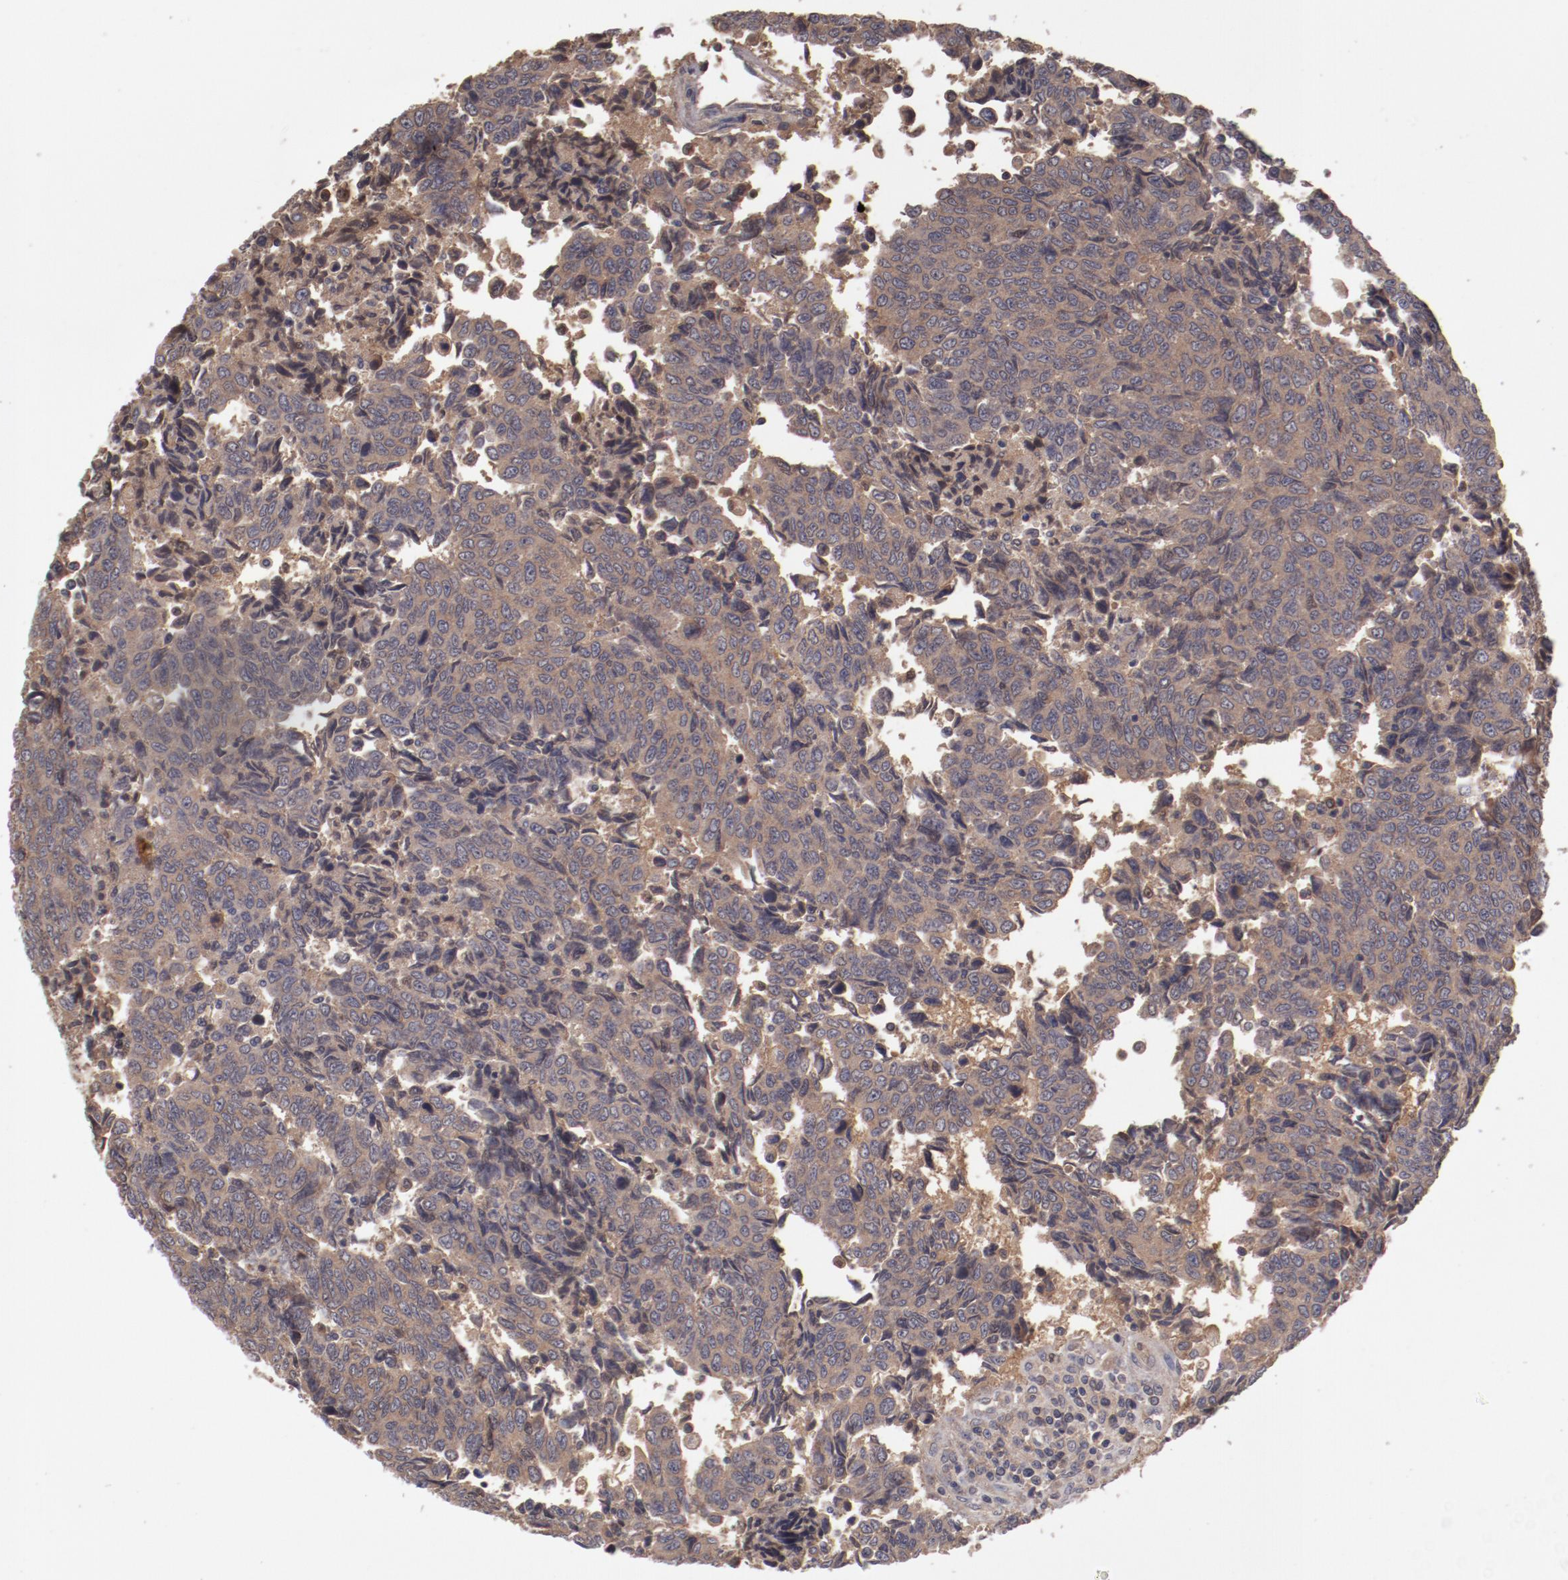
{"staining": {"intensity": "weak", "quantity": ">75%", "location": "cytoplasmic/membranous"}, "tissue": "urothelial cancer", "cell_type": "Tumor cells", "image_type": "cancer", "snomed": [{"axis": "morphology", "description": "Urothelial carcinoma, High grade"}, {"axis": "topography", "description": "Urinary bladder"}], "caption": "Immunohistochemistry staining of urothelial carcinoma (high-grade), which demonstrates low levels of weak cytoplasmic/membranous expression in about >75% of tumor cells indicating weak cytoplasmic/membranous protein positivity. The staining was performed using DAB (brown) for protein detection and nuclei were counterstained in hematoxylin (blue).", "gene": "CP", "patient": {"sex": "male", "age": 86}}